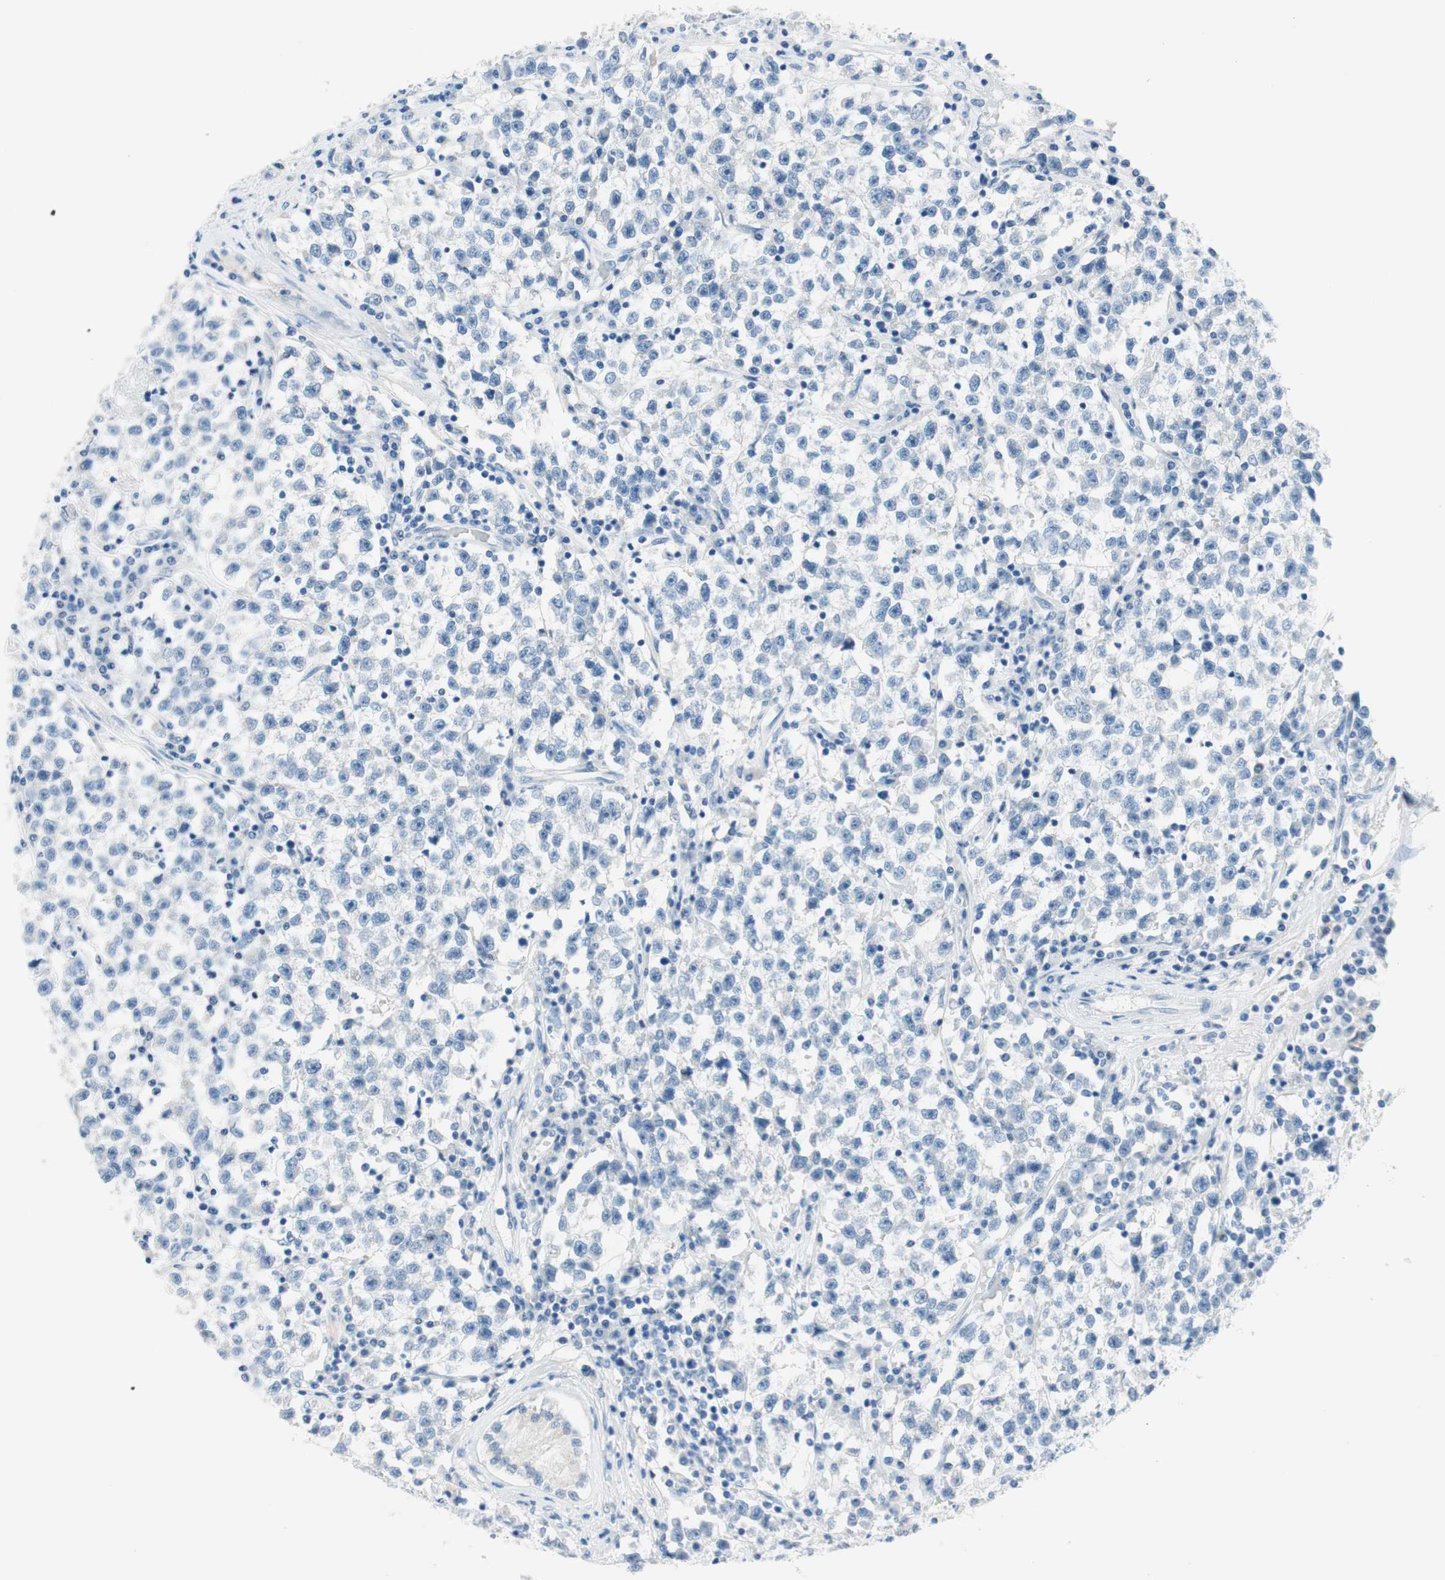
{"staining": {"intensity": "negative", "quantity": "none", "location": "none"}, "tissue": "testis cancer", "cell_type": "Tumor cells", "image_type": "cancer", "snomed": [{"axis": "morphology", "description": "Seminoma, NOS"}, {"axis": "topography", "description": "Testis"}], "caption": "This micrograph is of testis cancer stained with immunohistochemistry to label a protein in brown with the nuclei are counter-stained blue. There is no positivity in tumor cells.", "gene": "PASD1", "patient": {"sex": "male", "age": 22}}